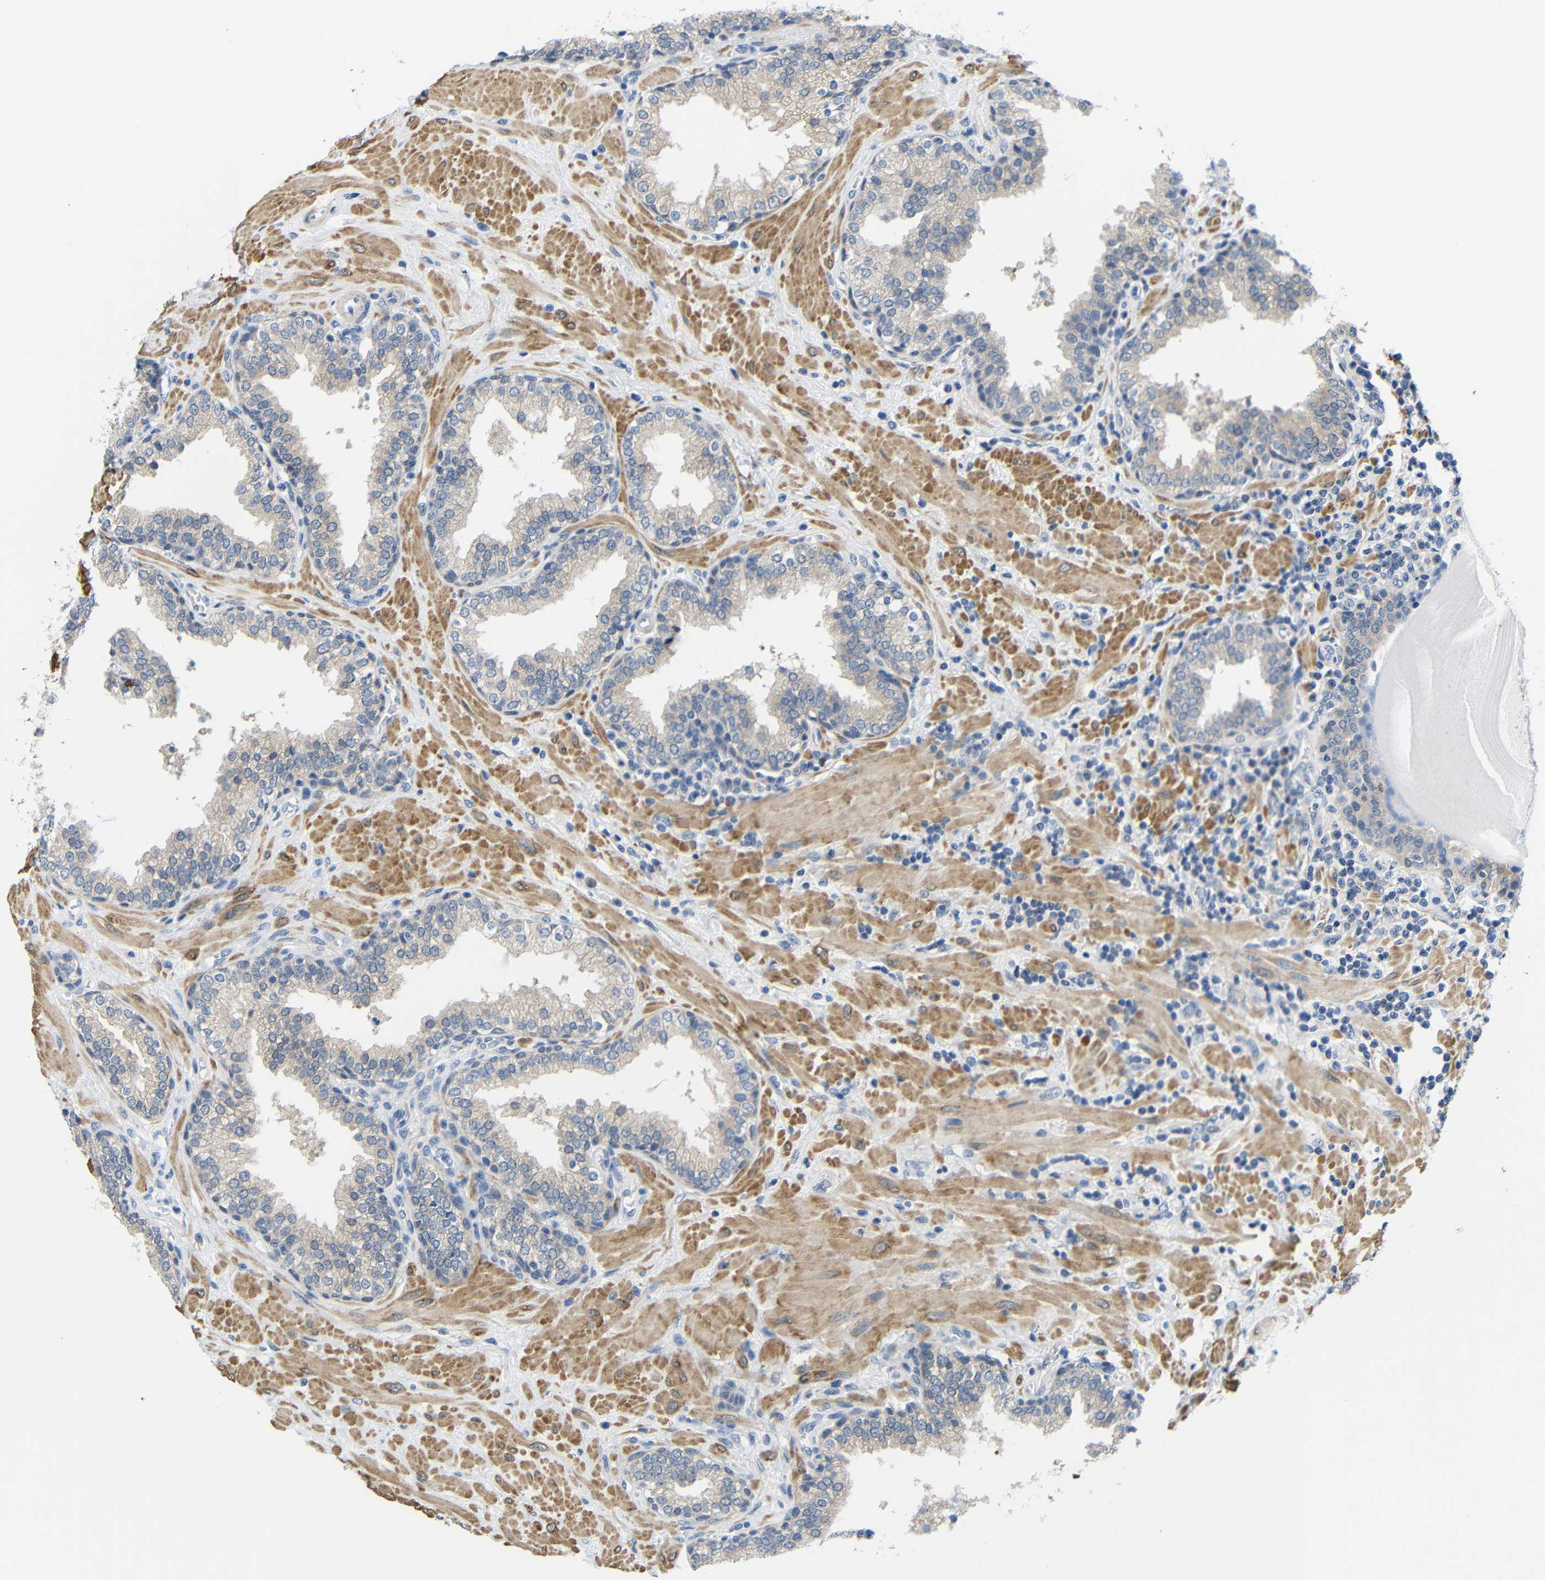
{"staining": {"intensity": "moderate", "quantity": "<25%", "location": "cytoplasmic/membranous"}, "tissue": "prostate", "cell_type": "Glandular cells", "image_type": "normal", "snomed": [{"axis": "morphology", "description": "Normal tissue, NOS"}, {"axis": "topography", "description": "Prostate"}], "caption": "Brown immunohistochemical staining in unremarkable prostate shows moderate cytoplasmic/membranous expression in about <25% of glandular cells.", "gene": "NEGR1", "patient": {"sex": "male", "age": 51}}